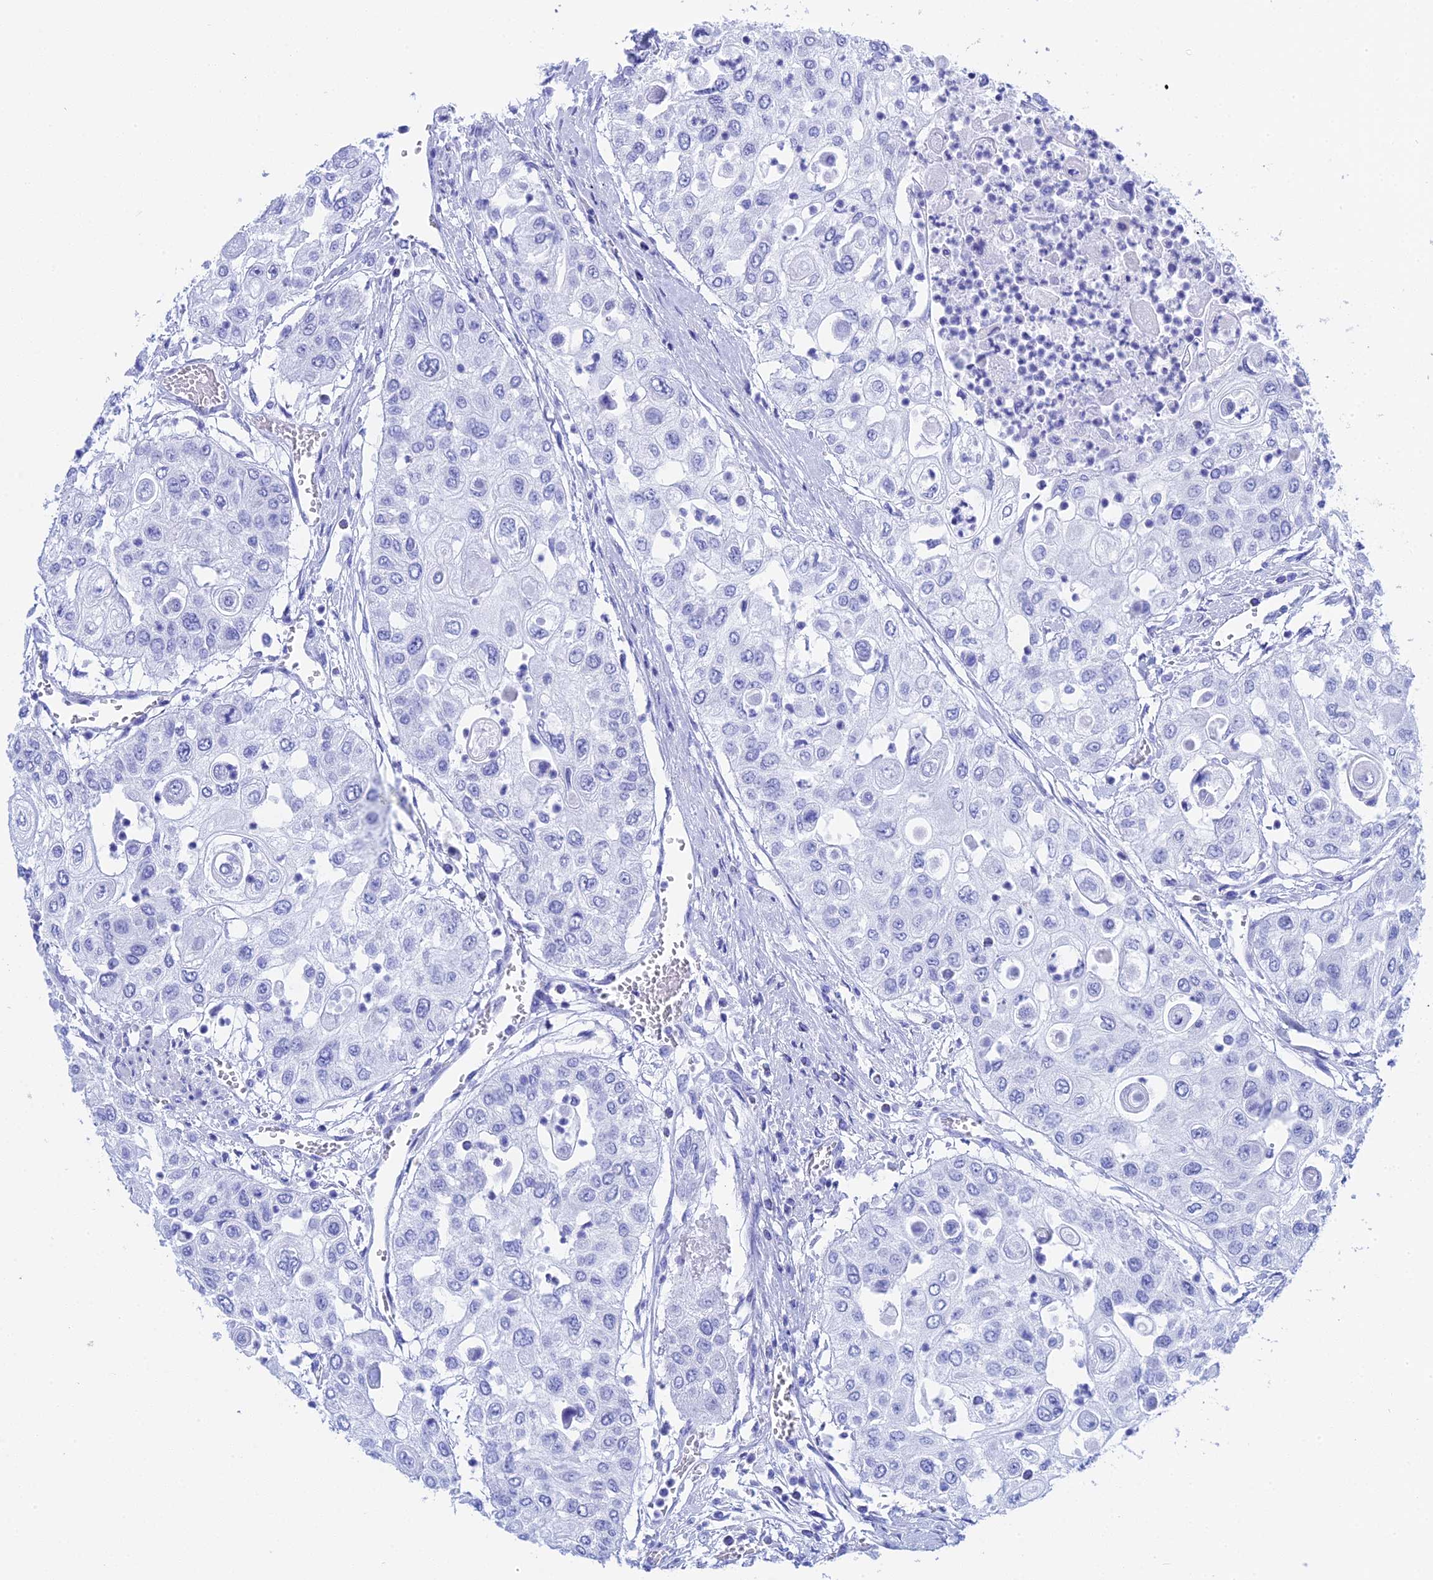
{"staining": {"intensity": "negative", "quantity": "none", "location": "none"}, "tissue": "urothelial cancer", "cell_type": "Tumor cells", "image_type": "cancer", "snomed": [{"axis": "morphology", "description": "Urothelial carcinoma, High grade"}, {"axis": "topography", "description": "Urinary bladder"}], "caption": "Immunohistochemical staining of high-grade urothelial carcinoma displays no significant positivity in tumor cells.", "gene": "TEX101", "patient": {"sex": "female", "age": 79}}